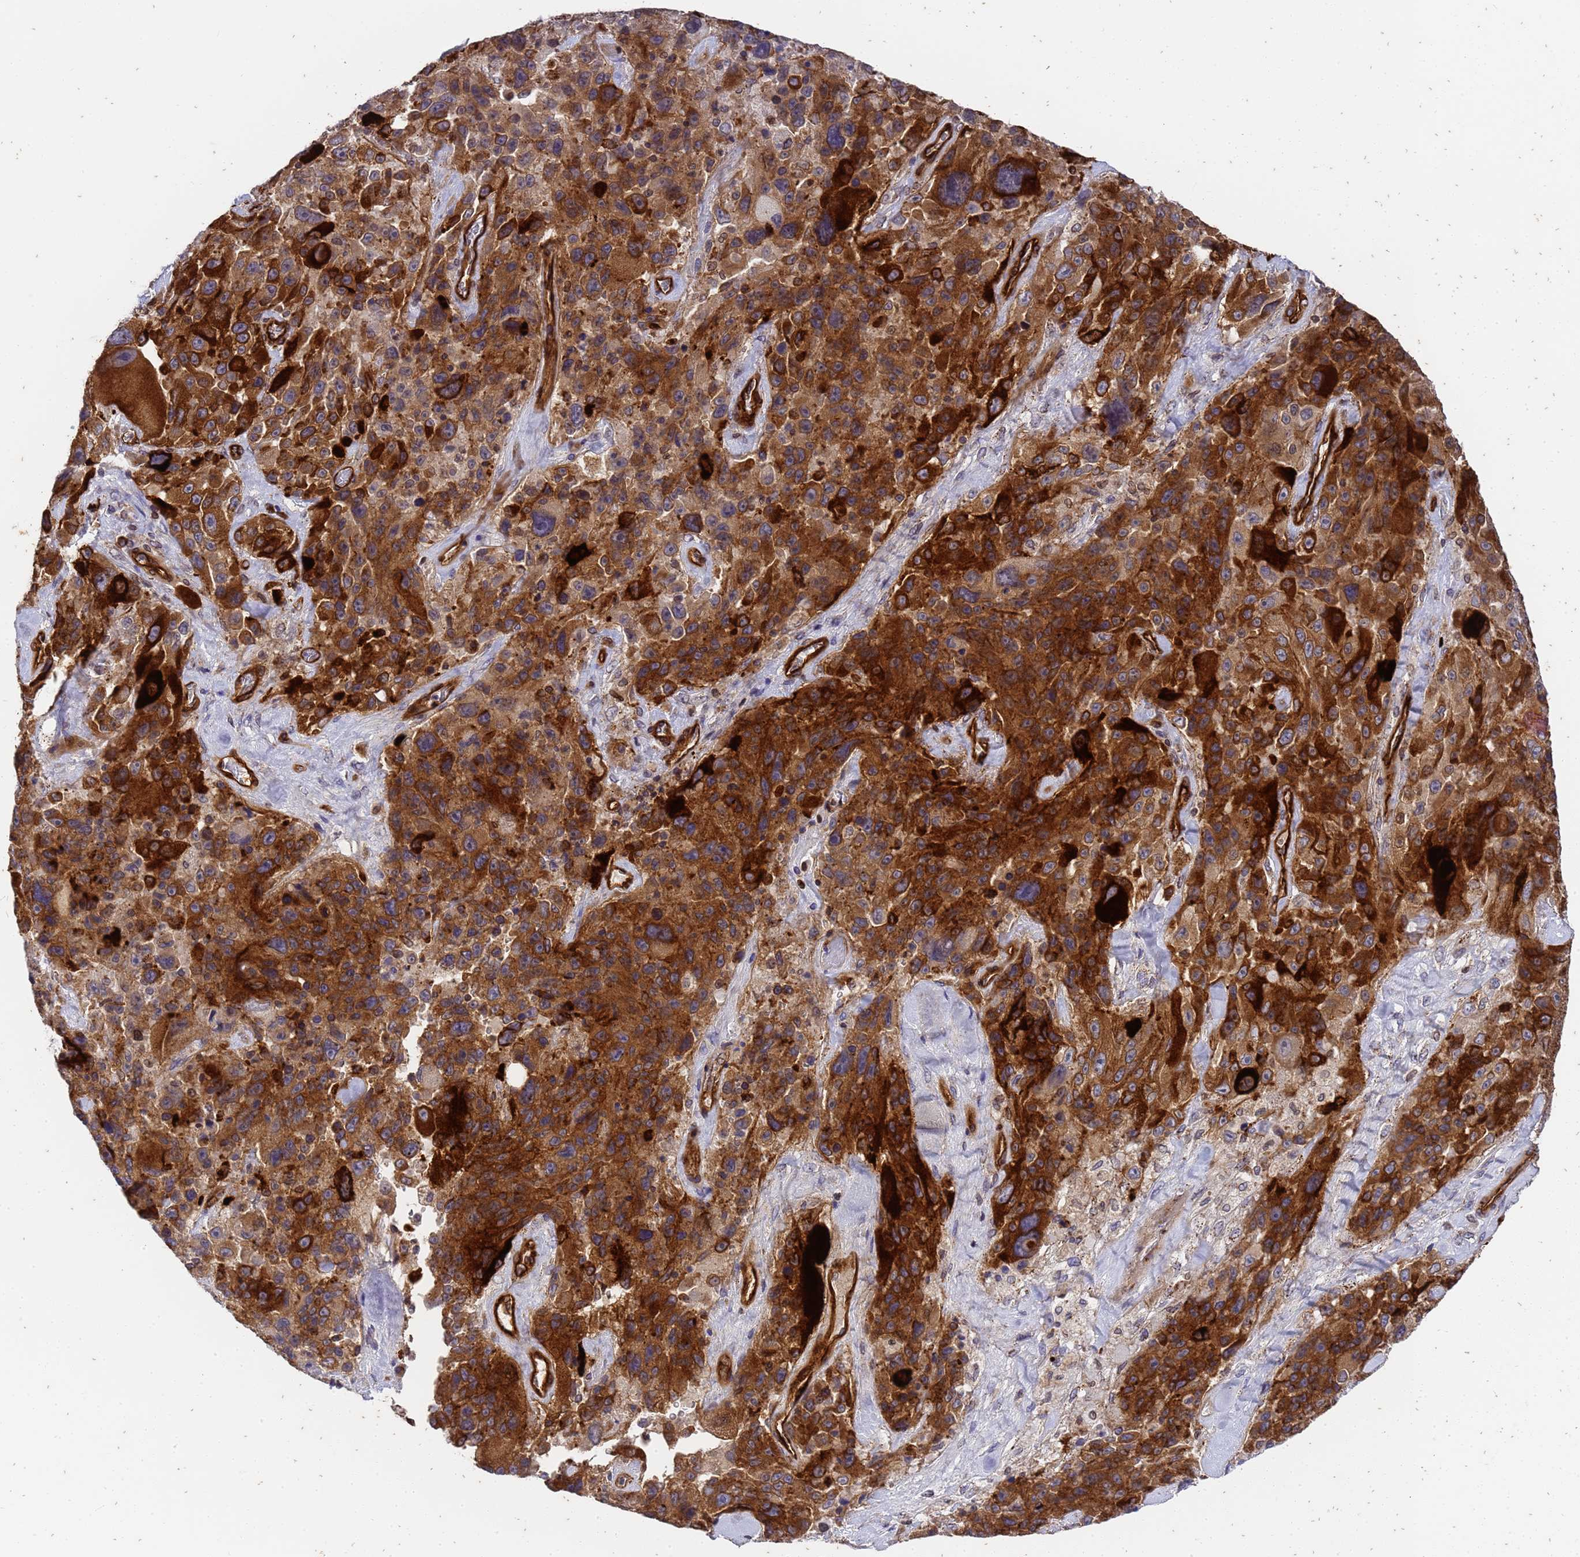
{"staining": {"intensity": "strong", "quantity": ">75%", "location": "cytoplasmic/membranous"}, "tissue": "melanoma", "cell_type": "Tumor cells", "image_type": "cancer", "snomed": [{"axis": "morphology", "description": "Malignant melanoma, Metastatic site"}, {"axis": "topography", "description": "Lymph node"}], "caption": "Protein expression analysis of melanoma demonstrates strong cytoplasmic/membranous staining in approximately >75% of tumor cells.", "gene": "IGFBP7", "patient": {"sex": "male", "age": 62}}